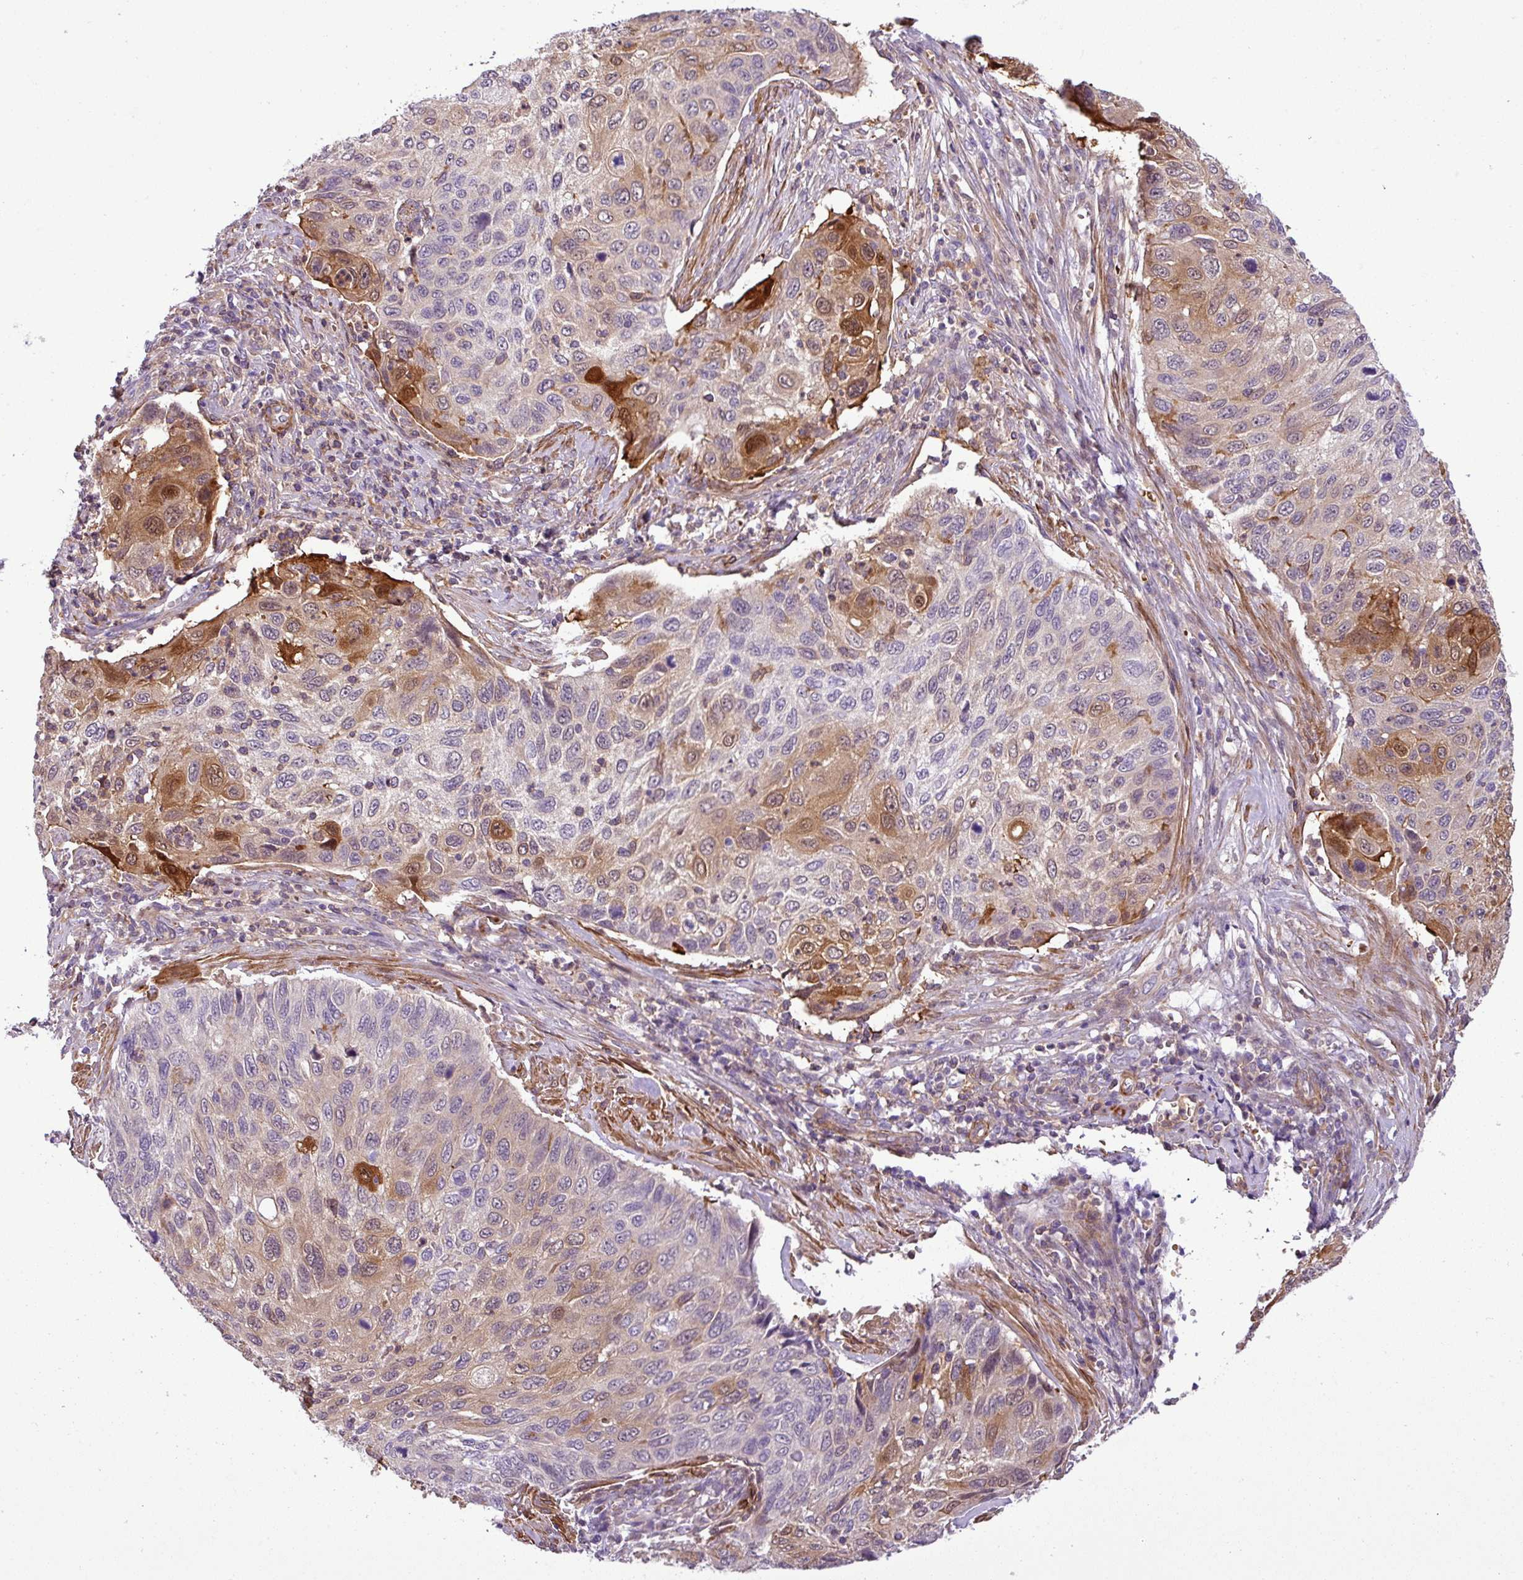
{"staining": {"intensity": "moderate", "quantity": "25%-75%", "location": "cytoplasmic/membranous,nuclear"}, "tissue": "cervical cancer", "cell_type": "Tumor cells", "image_type": "cancer", "snomed": [{"axis": "morphology", "description": "Squamous cell carcinoma, NOS"}, {"axis": "topography", "description": "Cervix"}], "caption": "IHC image of neoplastic tissue: cervical squamous cell carcinoma stained using immunohistochemistry (IHC) demonstrates medium levels of moderate protein expression localized specifically in the cytoplasmic/membranous and nuclear of tumor cells, appearing as a cytoplasmic/membranous and nuclear brown color.", "gene": "NBEAL2", "patient": {"sex": "female", "age": 70}}